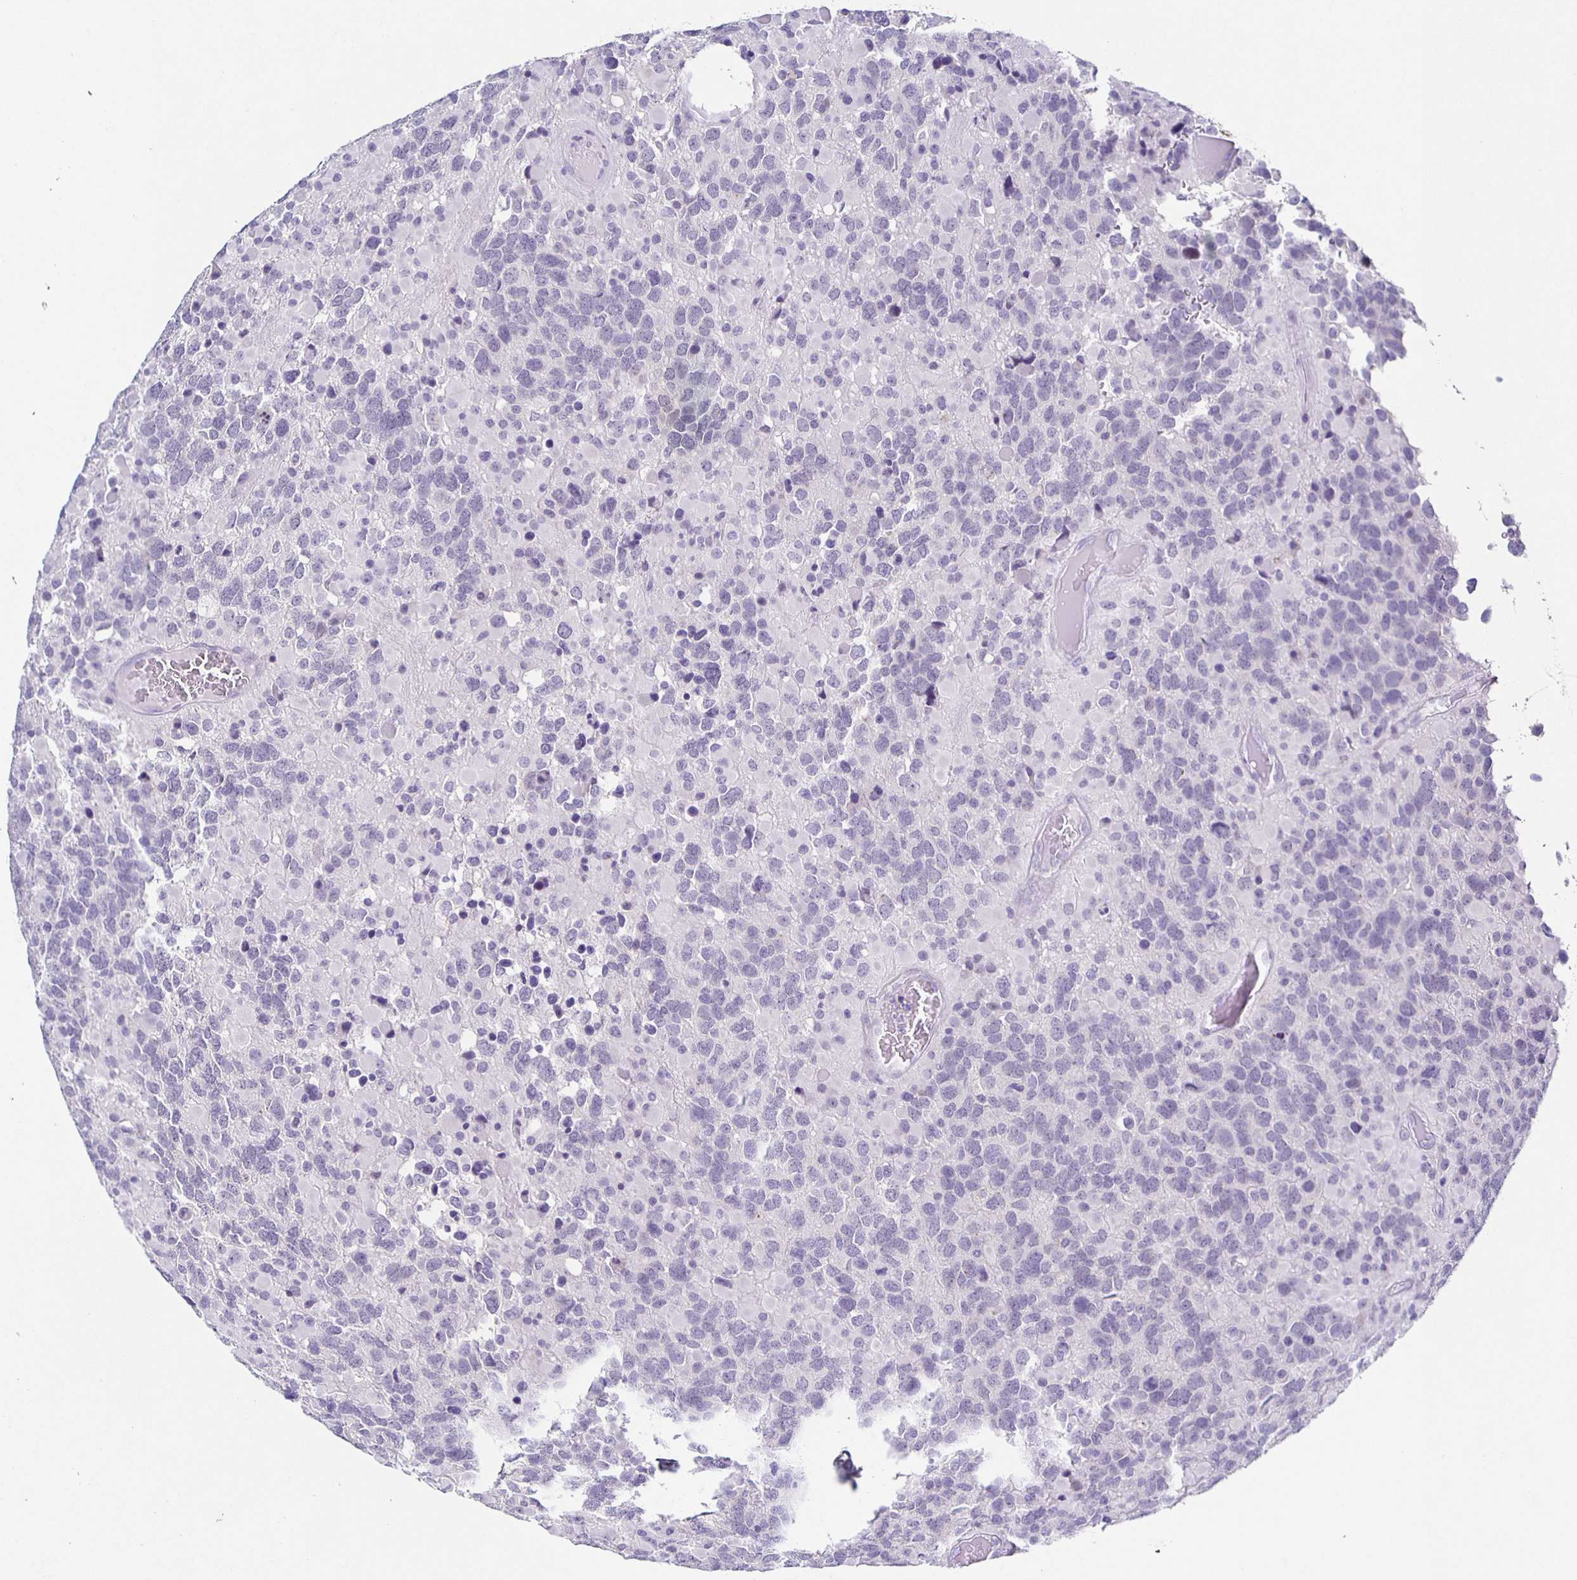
{"staining": {"intensity": "negative", "quantity": "none", "location": "none"}, "tissue": "glioma", "cell_type": "Tumor cells", "image_type": "cancer", "snomed": [{"axis": "morphology", "description": "Glioma, malignant, High grade"}, {"axis": "topography", "description": "Brain"}], "caption": "Histopathology image shows no significant protein staining in tumor cells of malignant glioma (high-grade). (Brightfield microscopy of DAB immunohistochemistry at high magnification).", "gene": "CARNS1", "patient": {"sex": "female", "age": 40}}